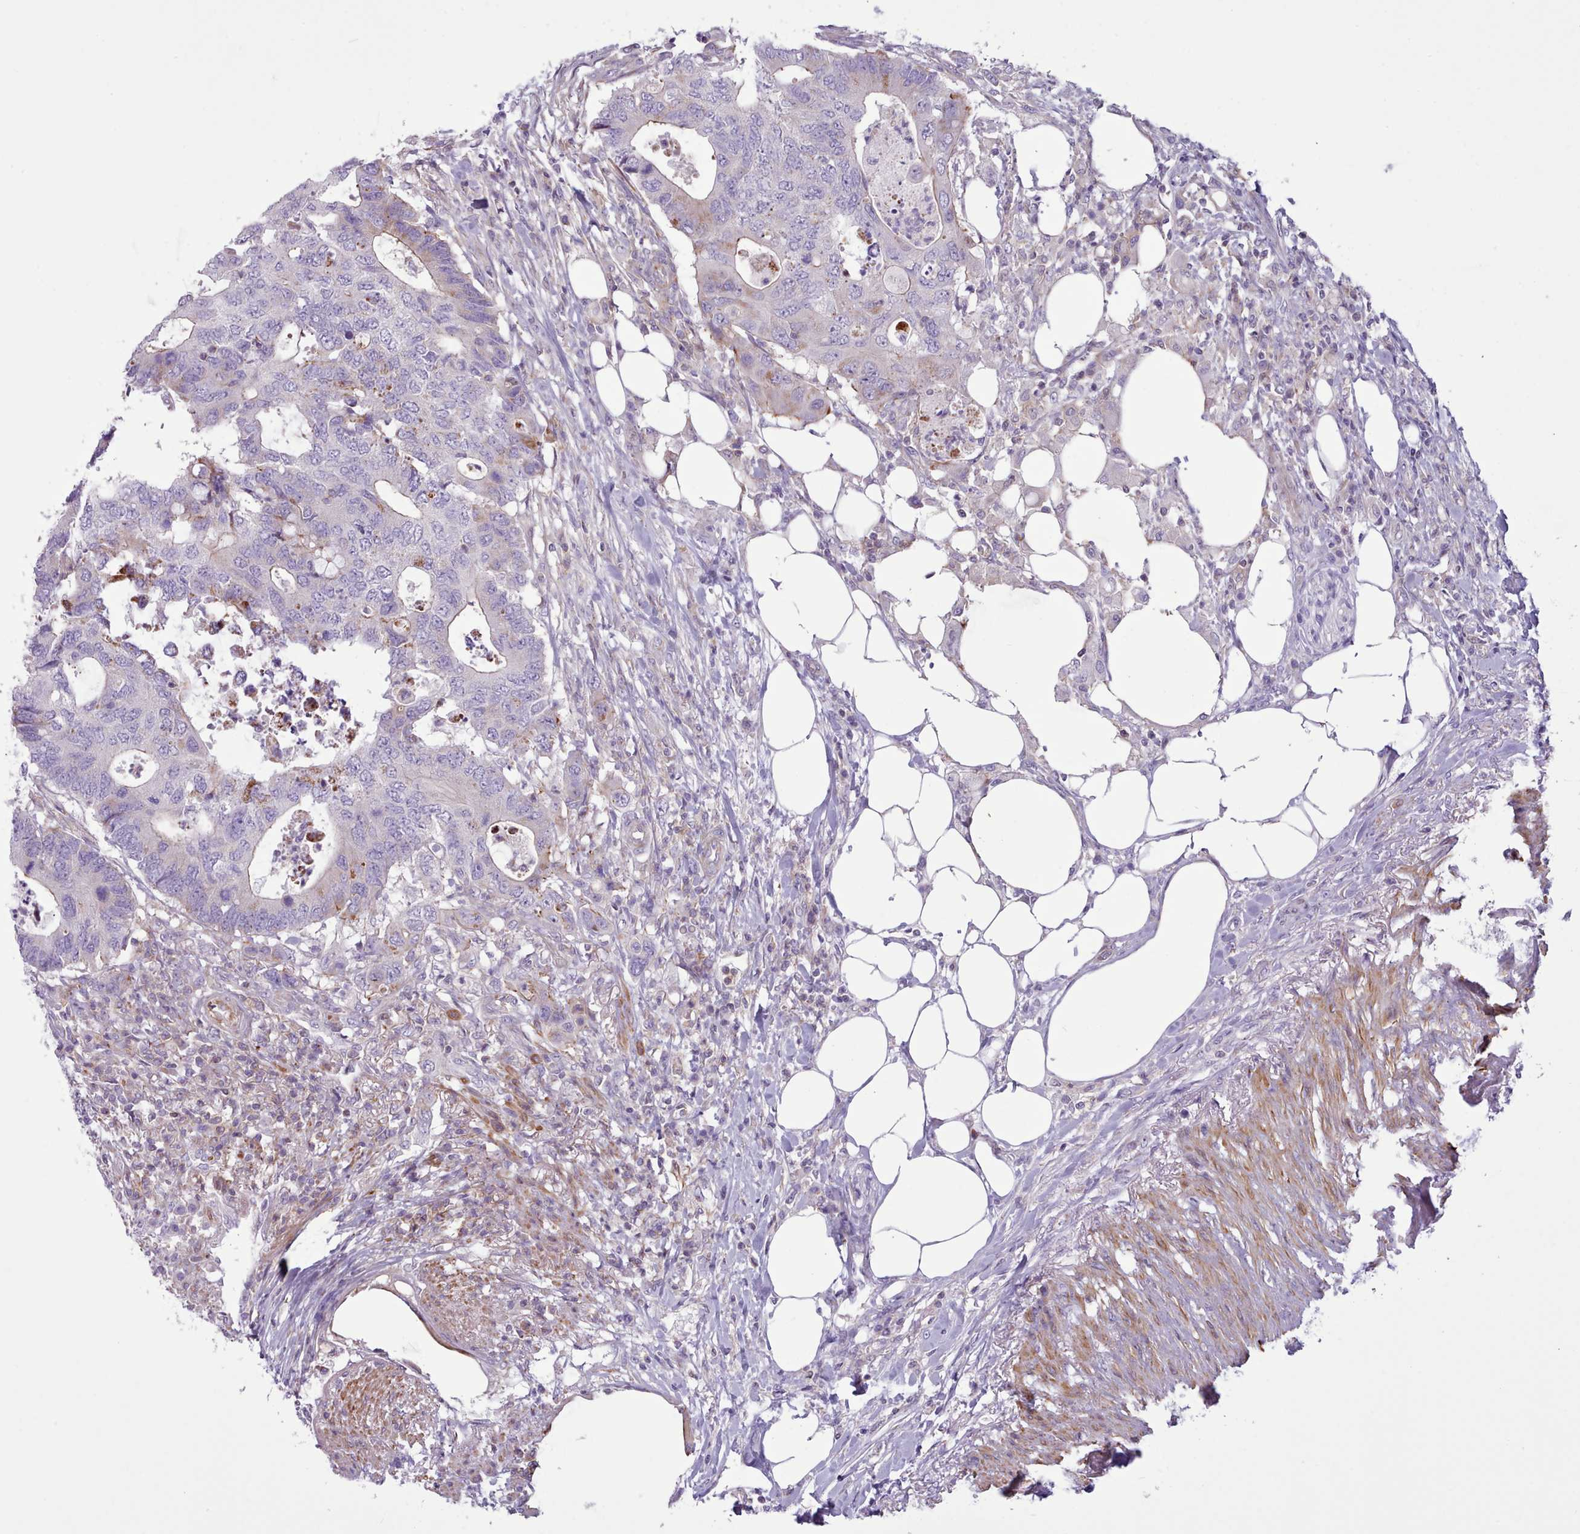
{"staining": {"intensity": "moderate", "quantity": "<25%", "location": "cytoplasmic/membranous"}, "tissue": "colorectal cancer", "cell_type": "Tumor cells", "image_type": "cancer", "snomed": [{"axis": "morphology", "description": "Adenocarcinoma, NOS"}, {"axis": "topography", "description": "Colon"}], "caption": "The image demonstrates immunohistochemical staining of colorectal adenocarcinoma. There is moderate cytoplasmic/membranous positivity is present in approximately <25% of tumor cells.", "gene": "TENT4B", "patient": {"sex": "male", "age": 71}}